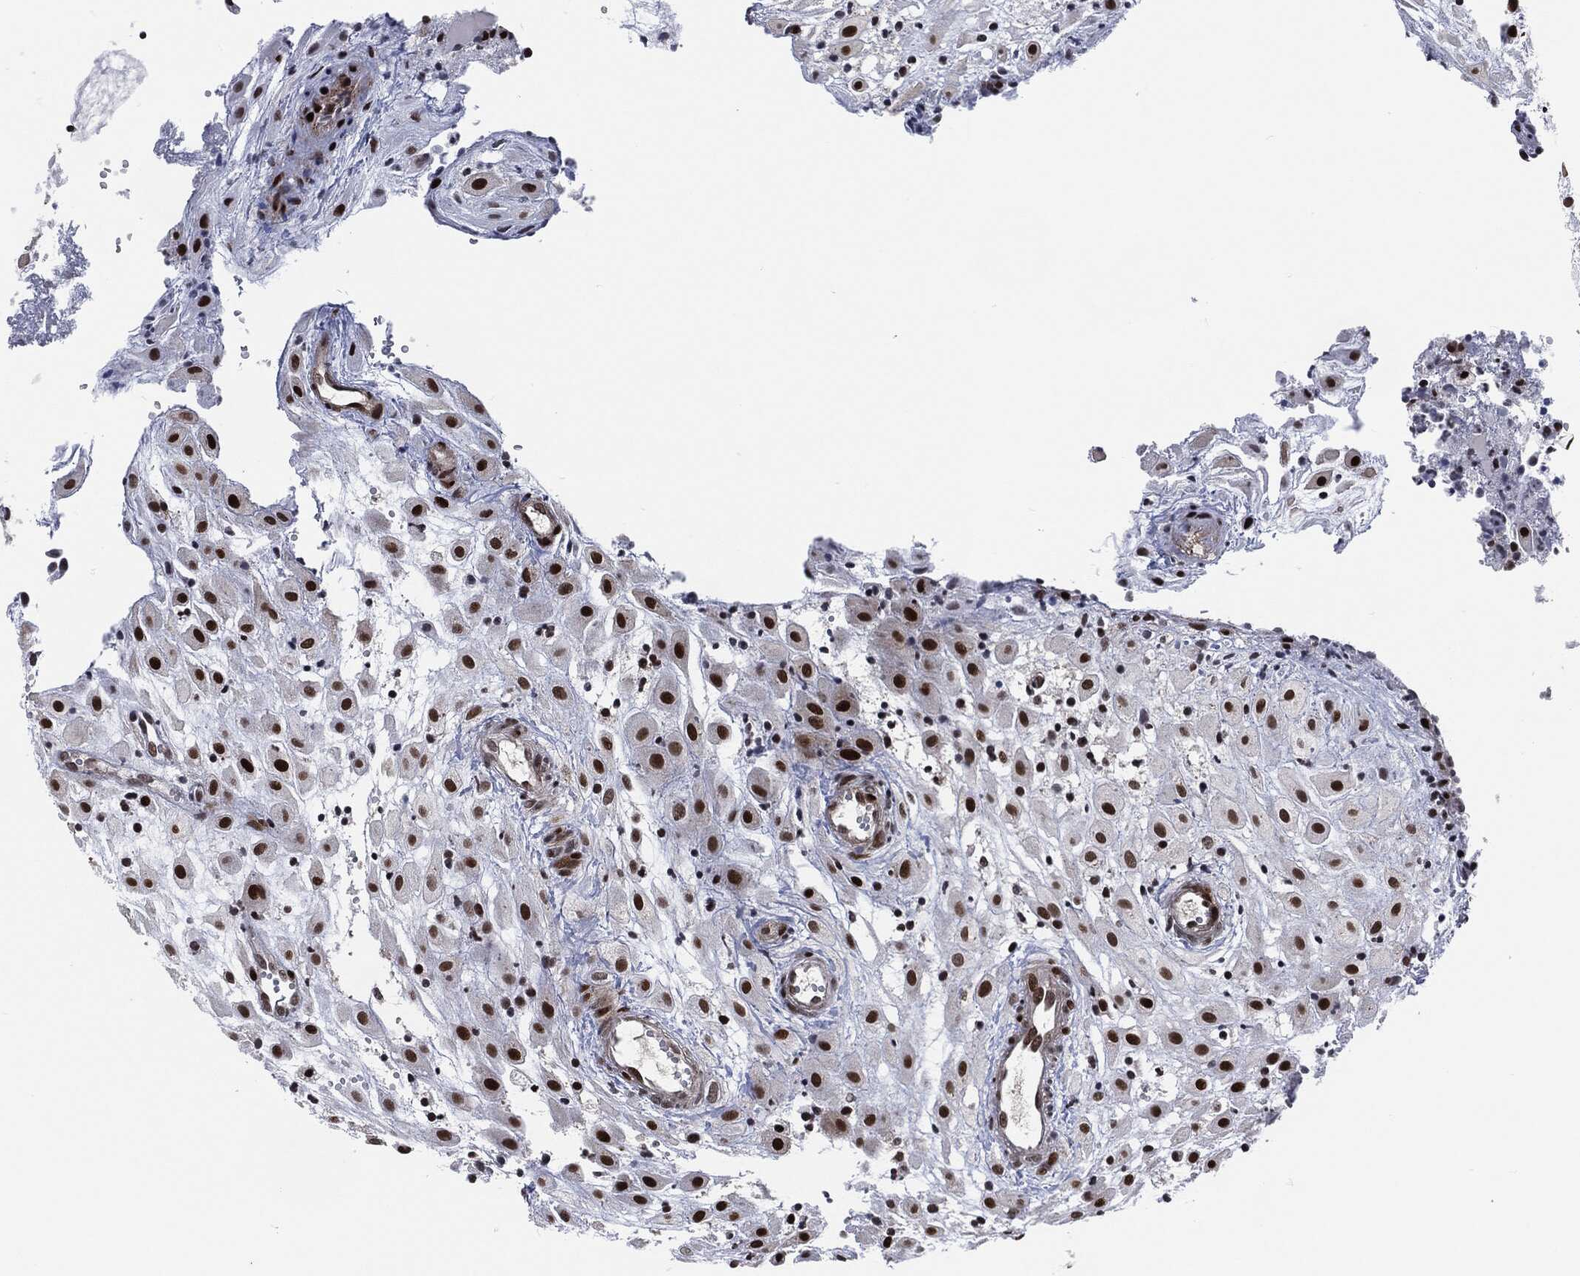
{"staining": {"intensity": "strong", "quantity": ">75%", "location": "nuclear"}, "tissue": "placenta", "cell_type": "Decidual cells", "image_type": "normal", "snomed": [{"axis": "morphology", "description": "Normal tissue, NOS"}, {"axis": "topography", "description": "Placenta"}], "caption": "Strong nuclear protein positivity is seen in about >75% of decidual cells in placenta.", "gene": "AKT2", "patient": {"sex": "female", "age": 24}}